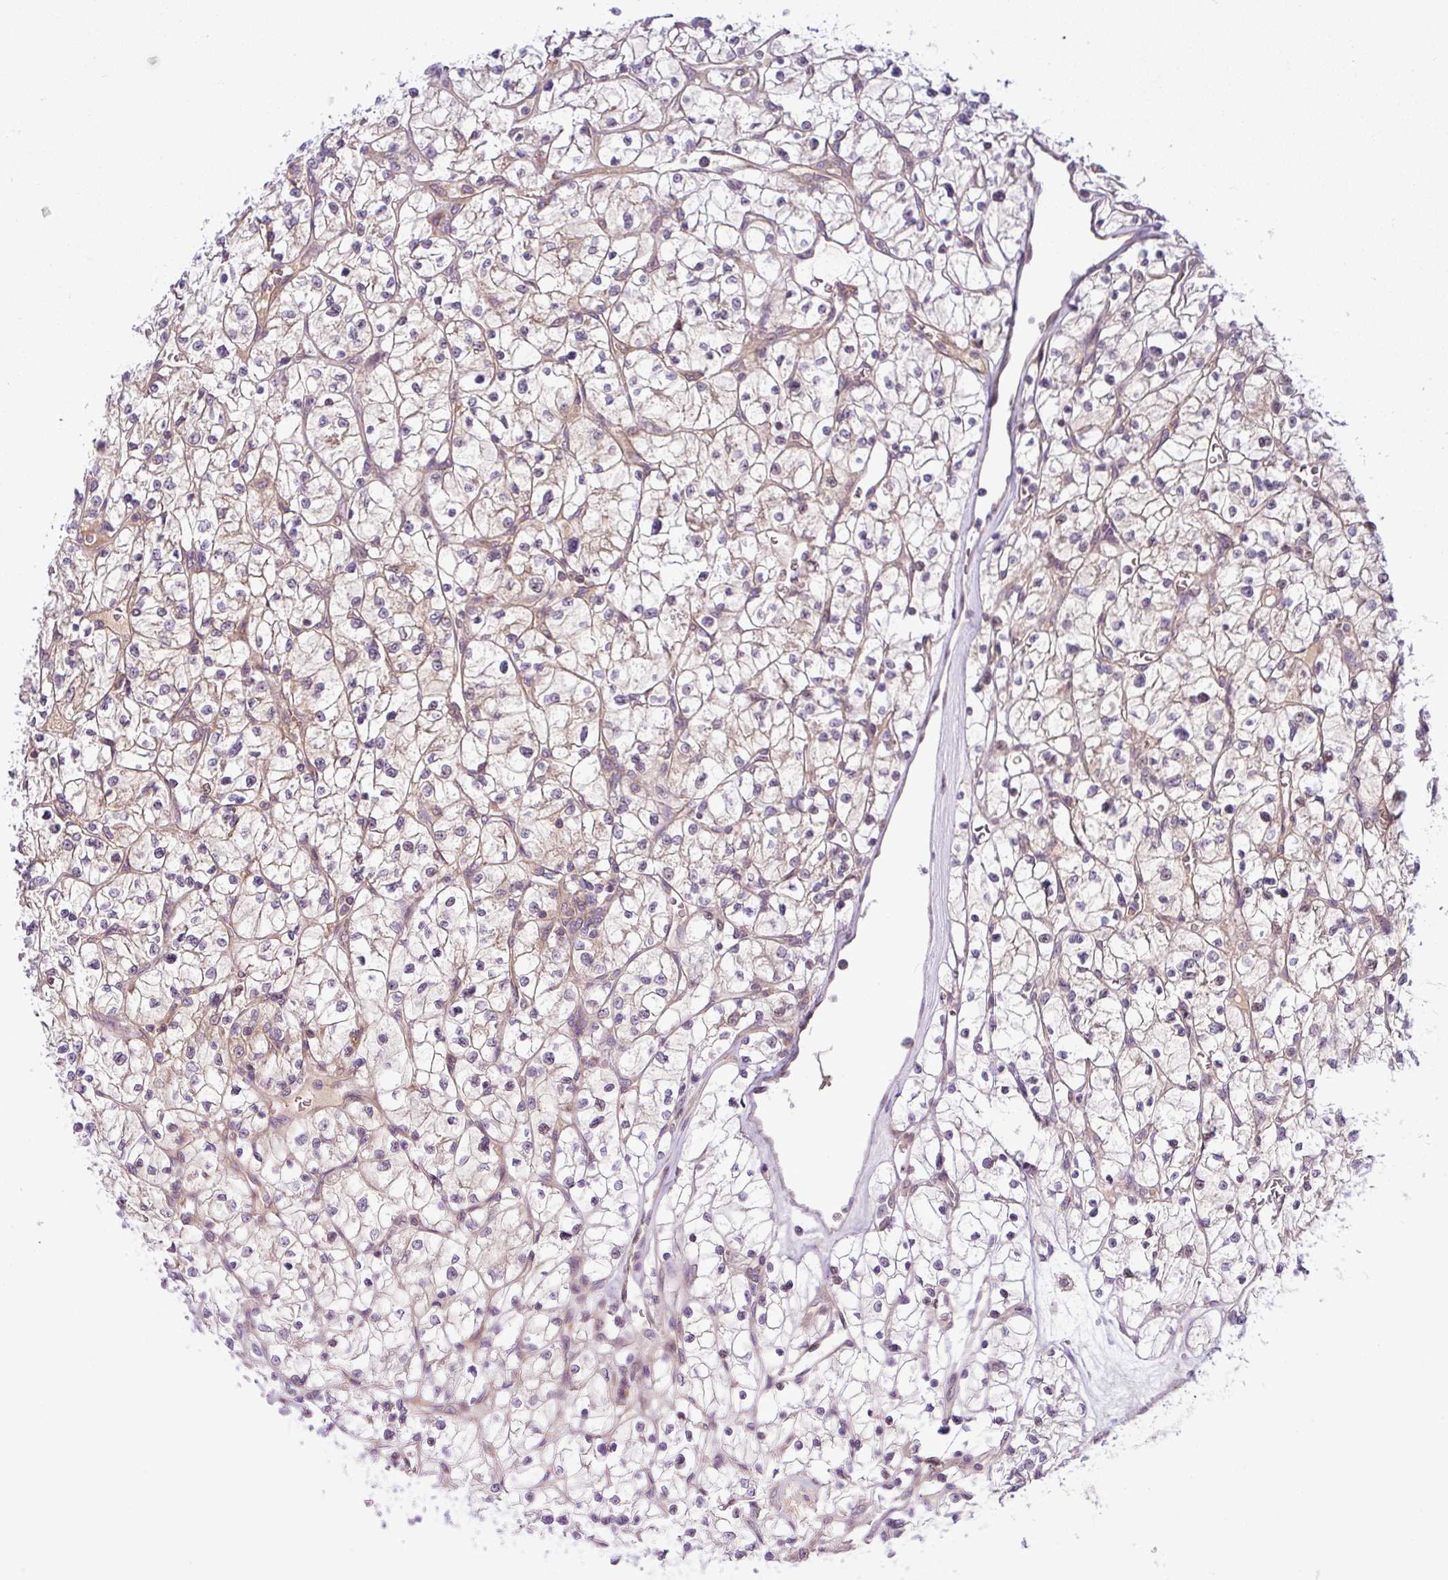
{"staining": {"intensity": "weak", "quantity": "25%-75%", "location": "cytoplasmic/membranous"}, "tissue": "renal cancer", "cell_type": "Tumor cells", "image_type": "cancer", "snomed": [{"axis": "morphology", "description": "Adenocarcinoma, NOS"}, {"axis": "topography", "description": "Kidney"}], "caption": "Renal cancer (adenocarcinoma) was stained to show a protein in brown. There is low levels of weak cytoplasmic/membranous positivity in about 25%-75% of tumor cells.", "gene": "NDUFB2", "patient": {"sex": "female", "age": 64}}